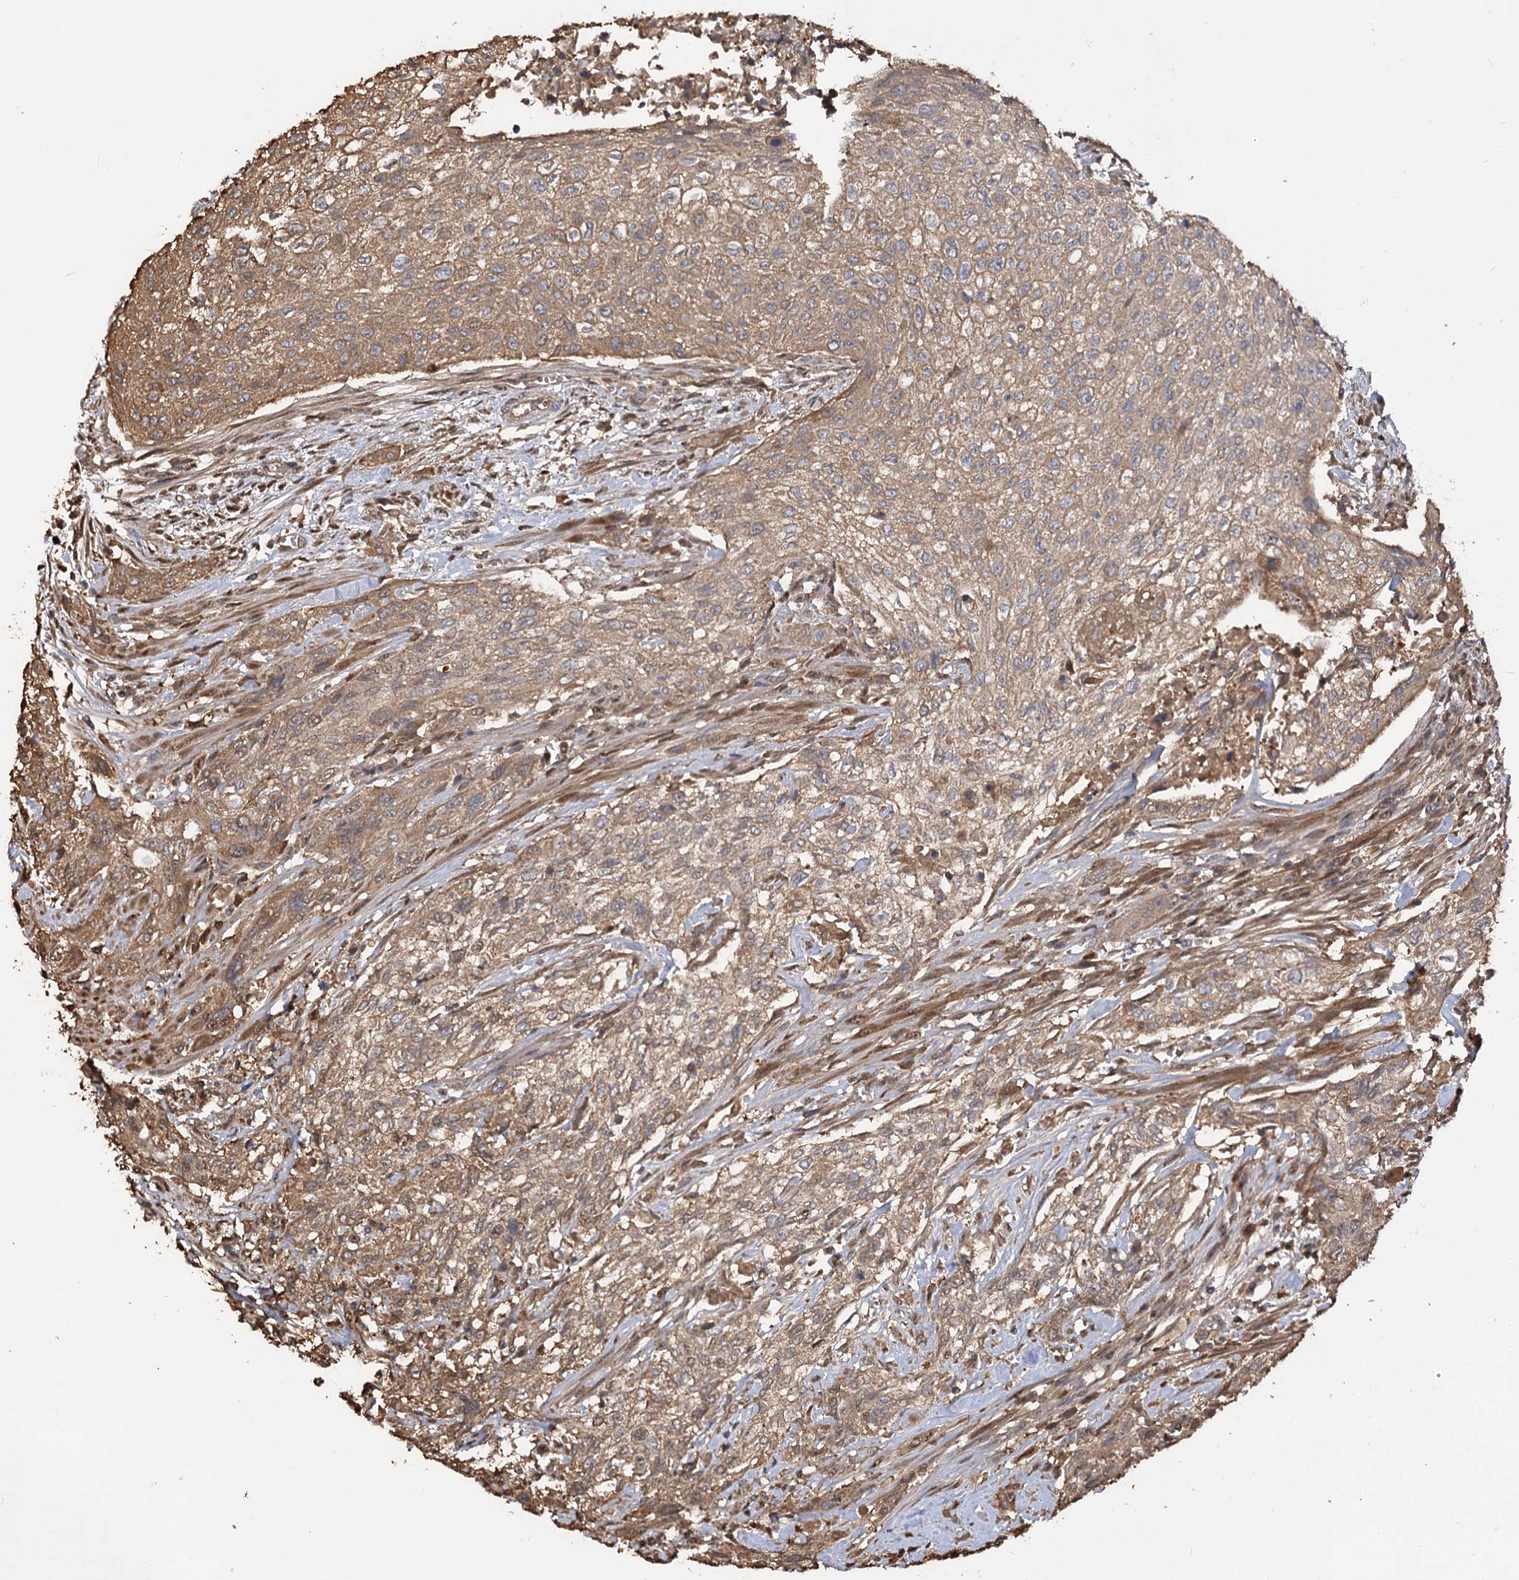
{"staining": {"intensity": "moderate", "quantity": ">75%", "location": "cytoplasmic/membranous"}, "tissue": "urothelial cancer", "cell_type": "Tumor cells", "image_type": "cancer", "snomed": [{"axis": "morphology", "description": "Urothelial carcinoma, High grade"}, {"axis": "topography", "description": "Urinary bladder"}], "caption": "This micrograph reveals immunohistochemistry (IHC) staining of urothelial cancer, with medium moderate cytoplasmic/membranous staining in approximately >75% of tumor cells.", "gene": "ARL13A", "patient": {"sex": "male", "age": 35}}